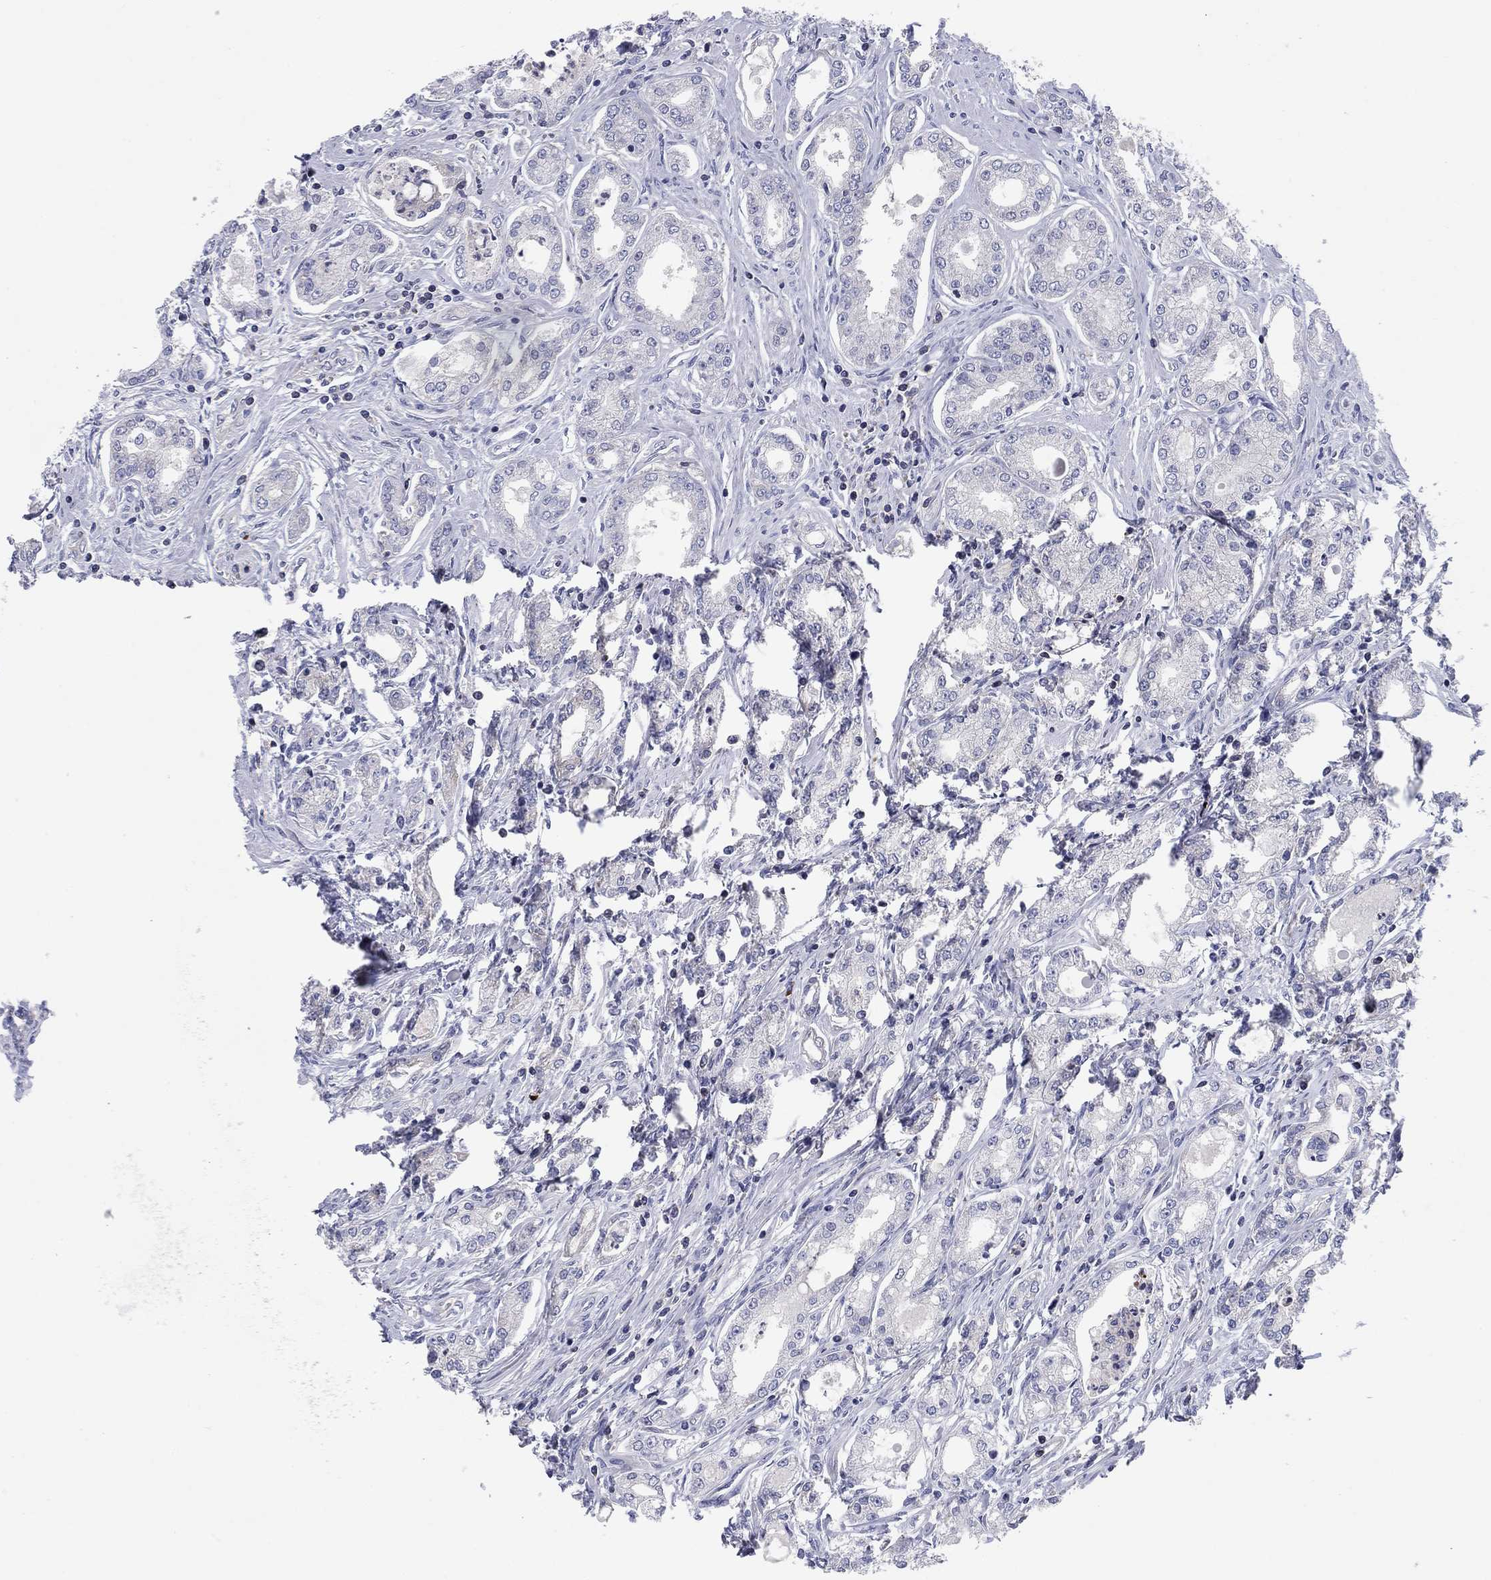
{"staining": {"intensity": "negative", "quantity": "none", "location": "none"}, "tissue": "prostate cancer", "cell_type": "Tumor cells", "image_type": "cancer", "snomed": [{"axis": "morphology", "description": "Adenocarcinoma, NOS"}, {"axis": "morphology", "description": "Adenocarcinoma, High grade"}, {"axis": "topography", "description": "Prostate"}], "caption": "The histopathology image exhibits no significant positivity in tumor cells of prostate adenocarcinoma (high-grade).", "gene": "PVR", "patient": {"sex": "male", "age": 70}}